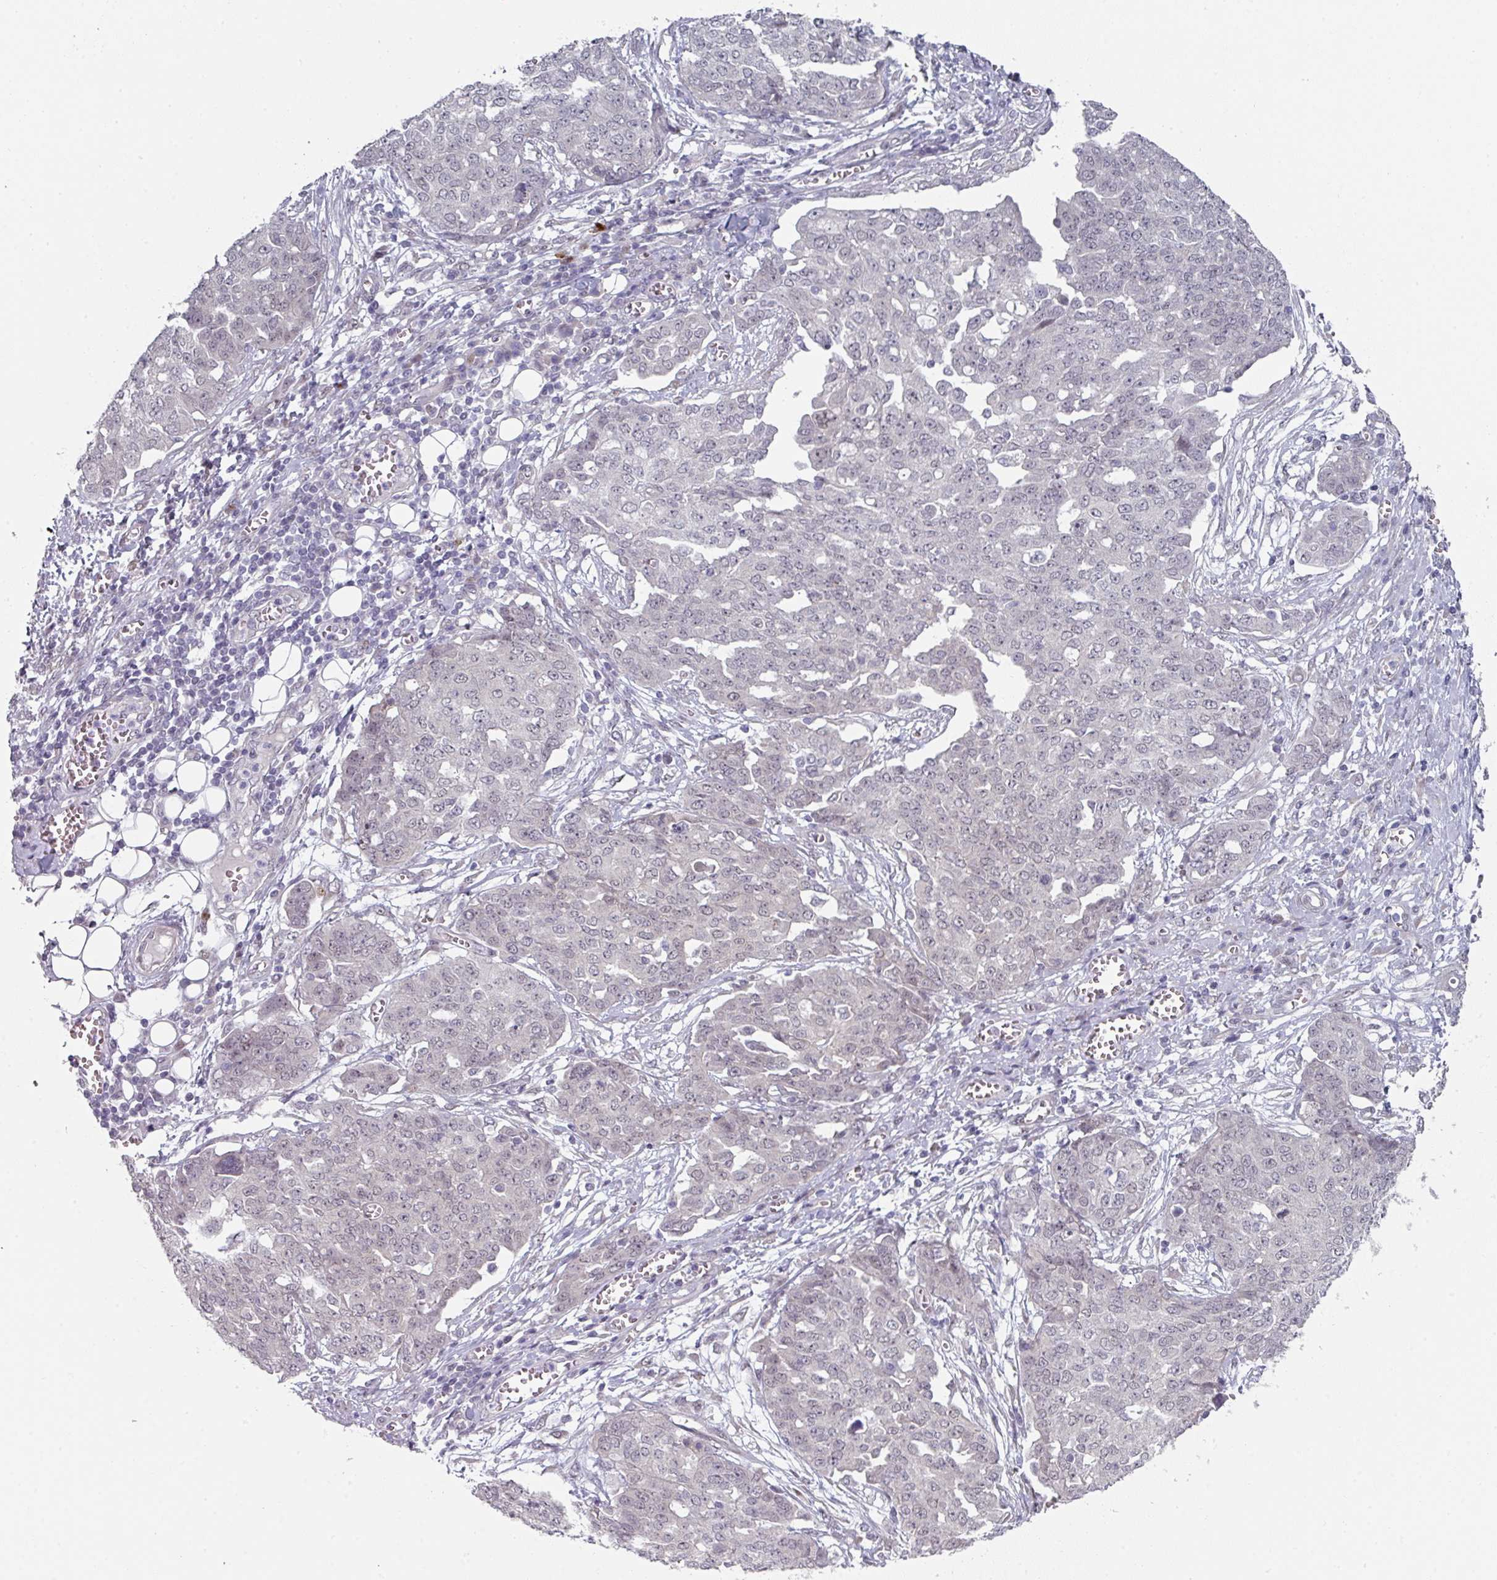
{"staining": {"intensity": "negative", "quantity": "none", "location": "none"}, "tissue": "ovarian cancer", "cell_type": "Tumor cells", "image_type": "cancer", "snomed": [{"axis": "morphology", "description": "Cystadenocarcinoma, serous, NOS"}, {"axis": "topography", "description": "Soft tissue"}, {"axis": "topography", "description": "Ovary"}], "caption": "IHC photomicrograph of neoplastic tissue: serous cystadenocarcinoma (ovarian) stained with DAB exhibits no significant protein expression in tumor cells.", "gene": "TMCC1", "patient": {"sex": "female", "age": 57}}